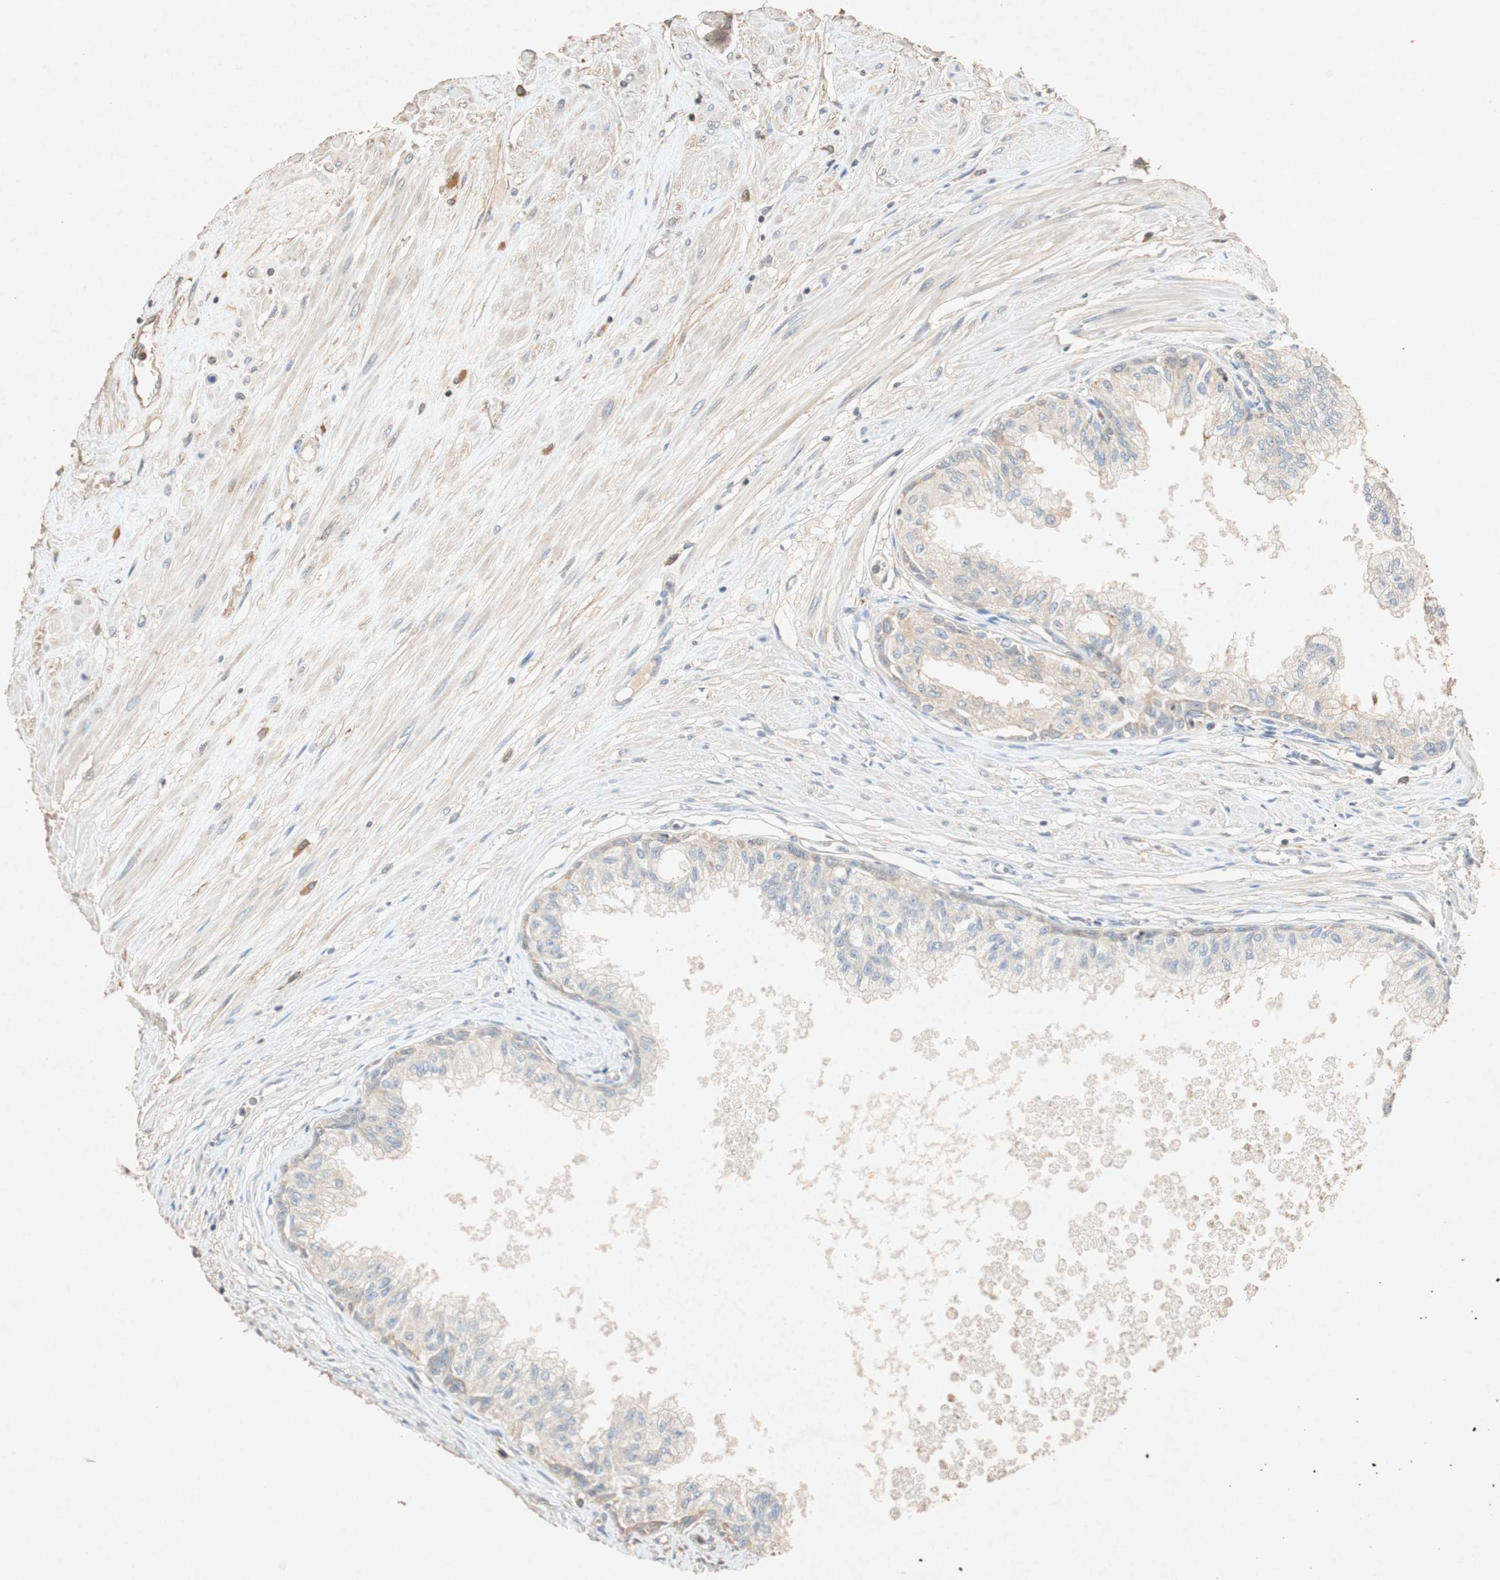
{"staining": {"intensity": "weak", "quantity": ">75%", "location": "cytoplasmic/membranous"}, "tissue": "prostate", "cell_type": "Glandular cells", "image_type": "normal", "snomed": [{"axis": "morphology", "description": "Normal tissue, NOS"}, {"axis": "topography", "description": "Prostate"}, {"axis": "topography", "description": "Seminal veicle"}], "caption": "High-magnification brightfield microscopy of unremarkable prostate stained with DAB (3,3'-diaminobenzidine) (brown) and counterstained with hematoxylin (blue). glandular cells exhibit weak cytoplasmic/membranous staining is seen in about>75% of cells.", "gene": "TUBB", "patient": {"sex": "male", "age": 60}}